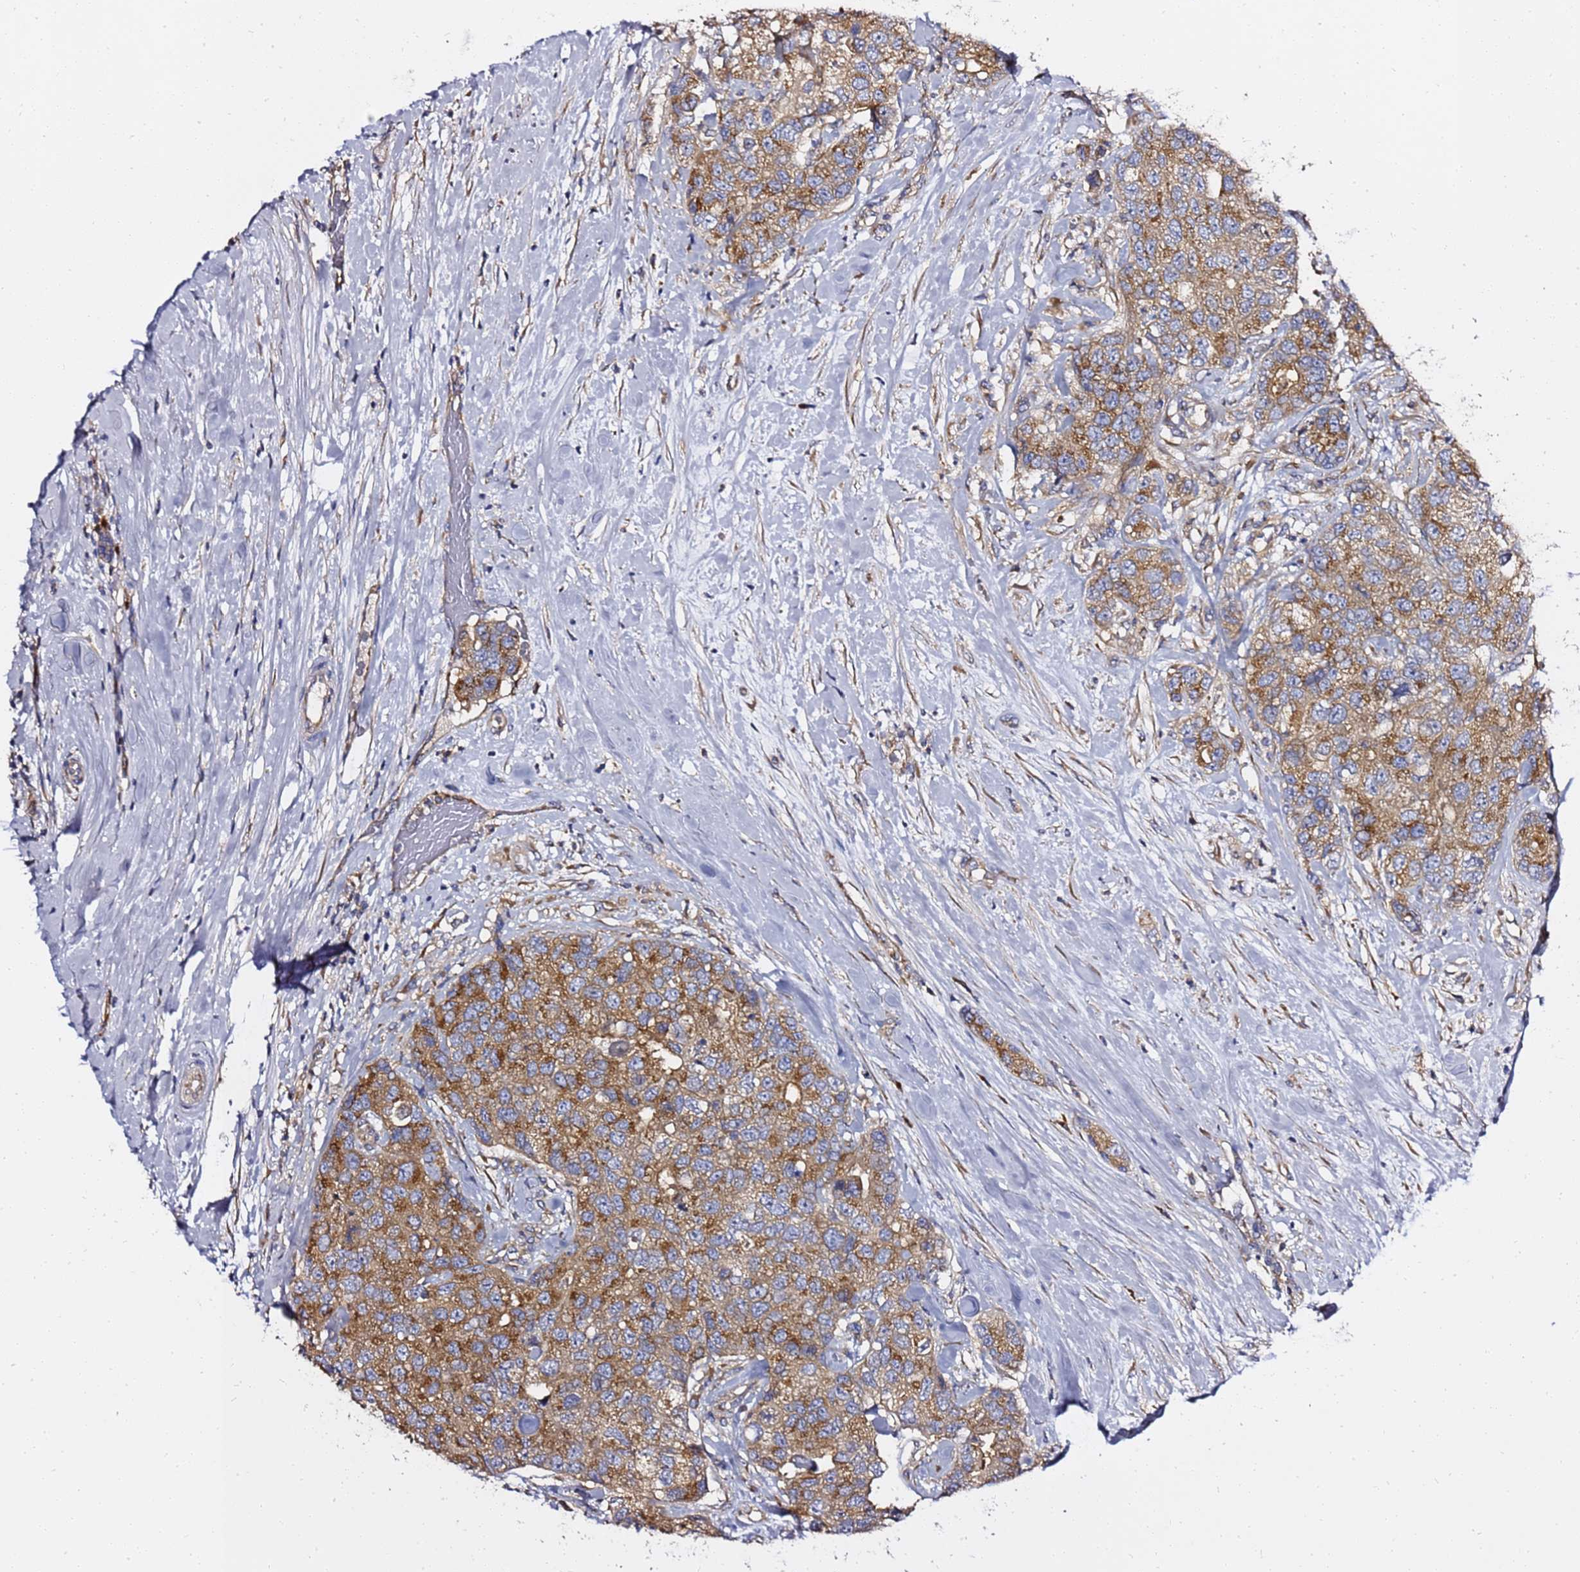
{"staining": {"intensity": "moderate", "quantity": ">75%", "location": "cytoplasmic/membranous"}, "tissue": "breast cancer", "cell_type": "Tumor cells", "image_type": "cancer", "snomed": [{"axis": "morphology", "description": "Duct carcinoma"}, {"axis": "topography", "description": "Breast"}], "caption": "A photomicrograph of breast cancer stained for a protein shows moderate cytoplasmic/membranous brown staining in tumor cells.", "gene": "ANAPC1", "patient": {"sex": "female", "age": 62}}